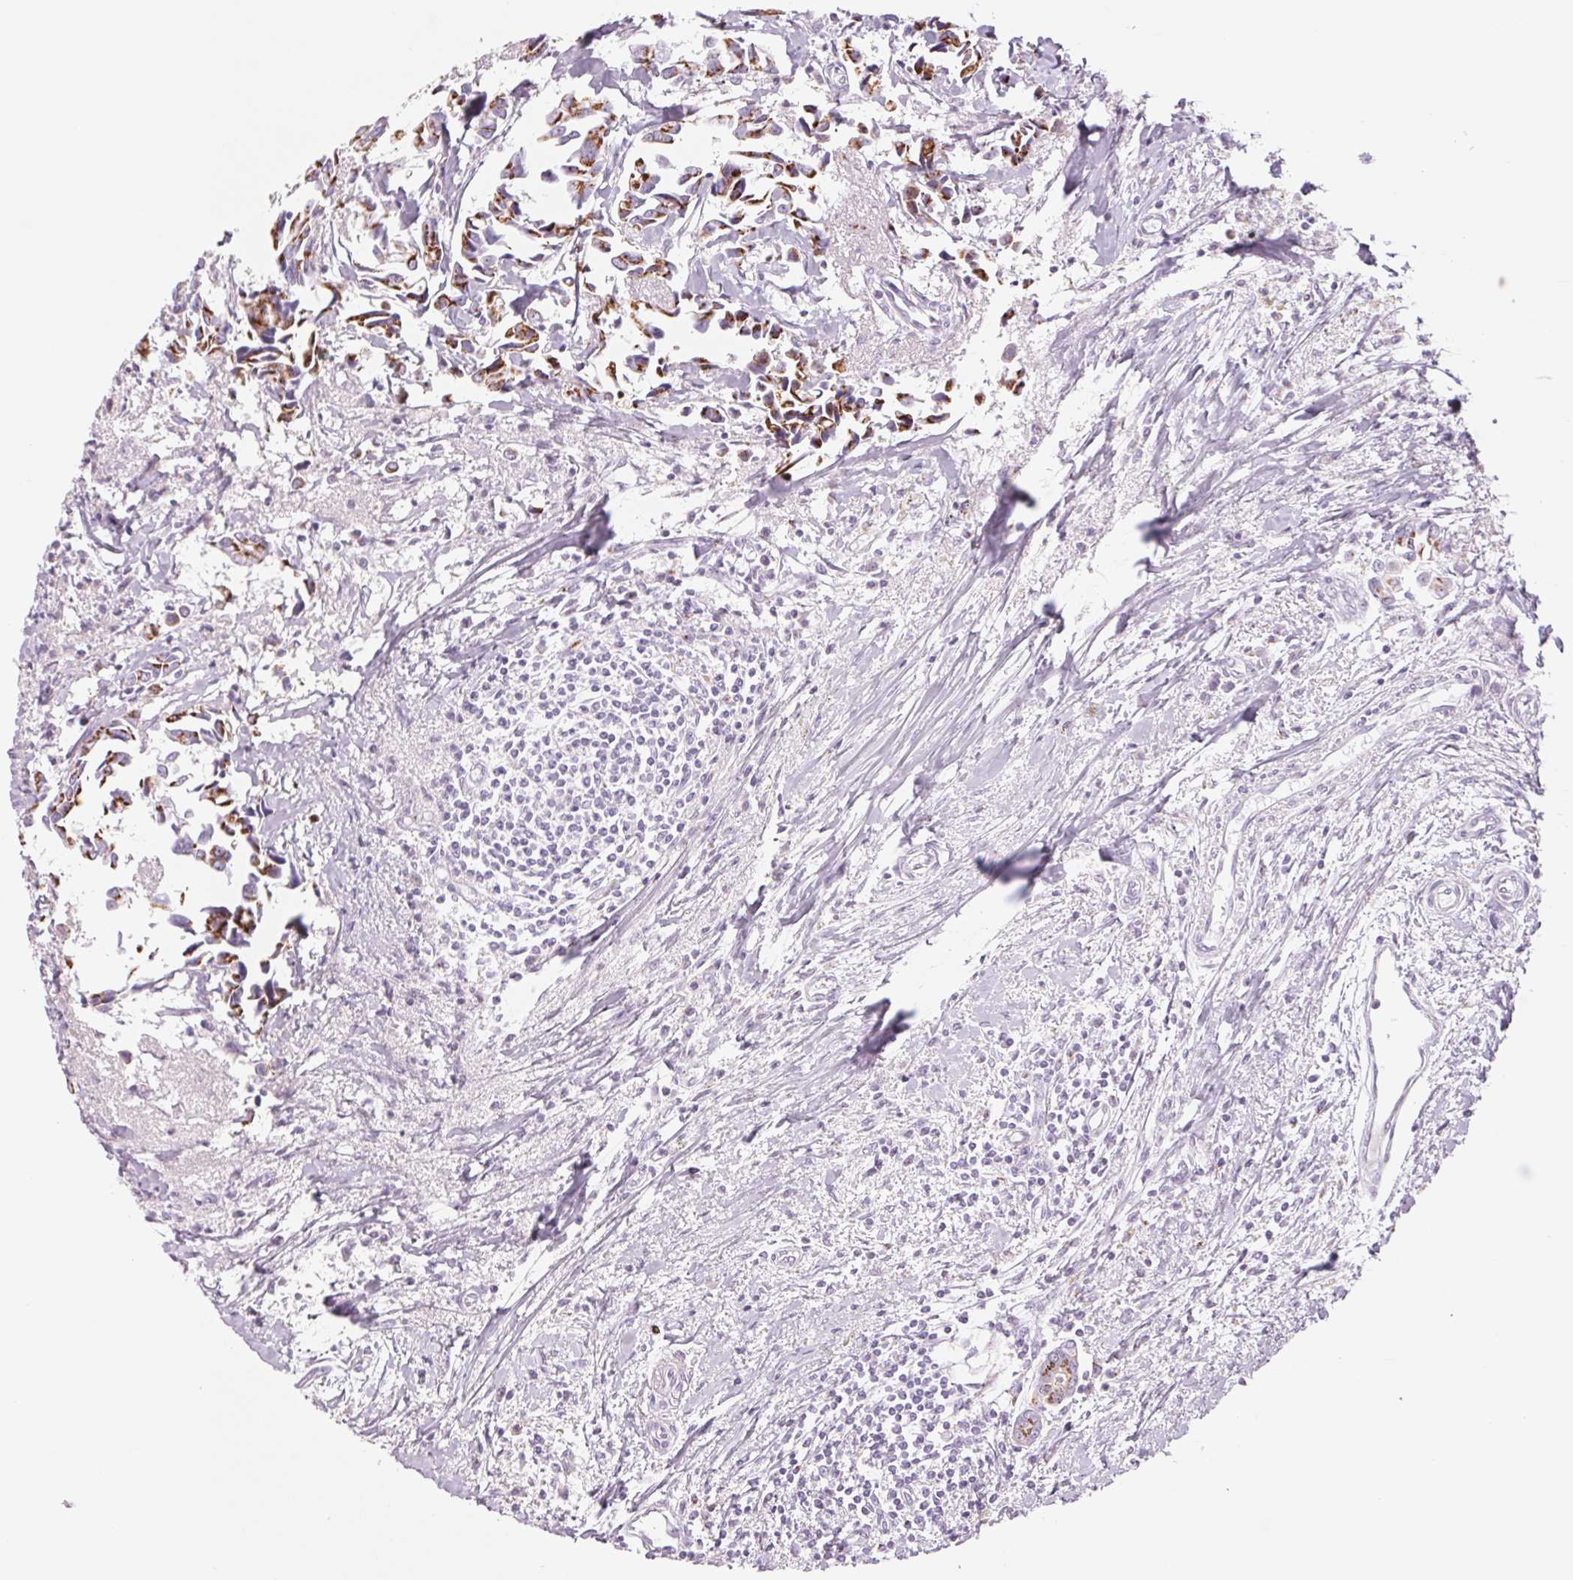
{"staining": {"intensity": "strong", "quantity": "25%-75%", "location": "cytoplasmic/membranous"}, "tissue": "breast cancer", "cell_type": "Tumor cells", "image_type": "cancer", "snomed": [{"axis": "morphology", "description": "Duct carcinoma"}, {"axis": "topography", "description": "Breast"}], "caption": "Immunohistochemistry (IHC) of human breast cancer shows high levels of strong cytoplasmic/membranous expression in approximately 25%-75% of tumor cells.", "gene": "GALNT7", "patient": {"sex": "female", "age": 54}}